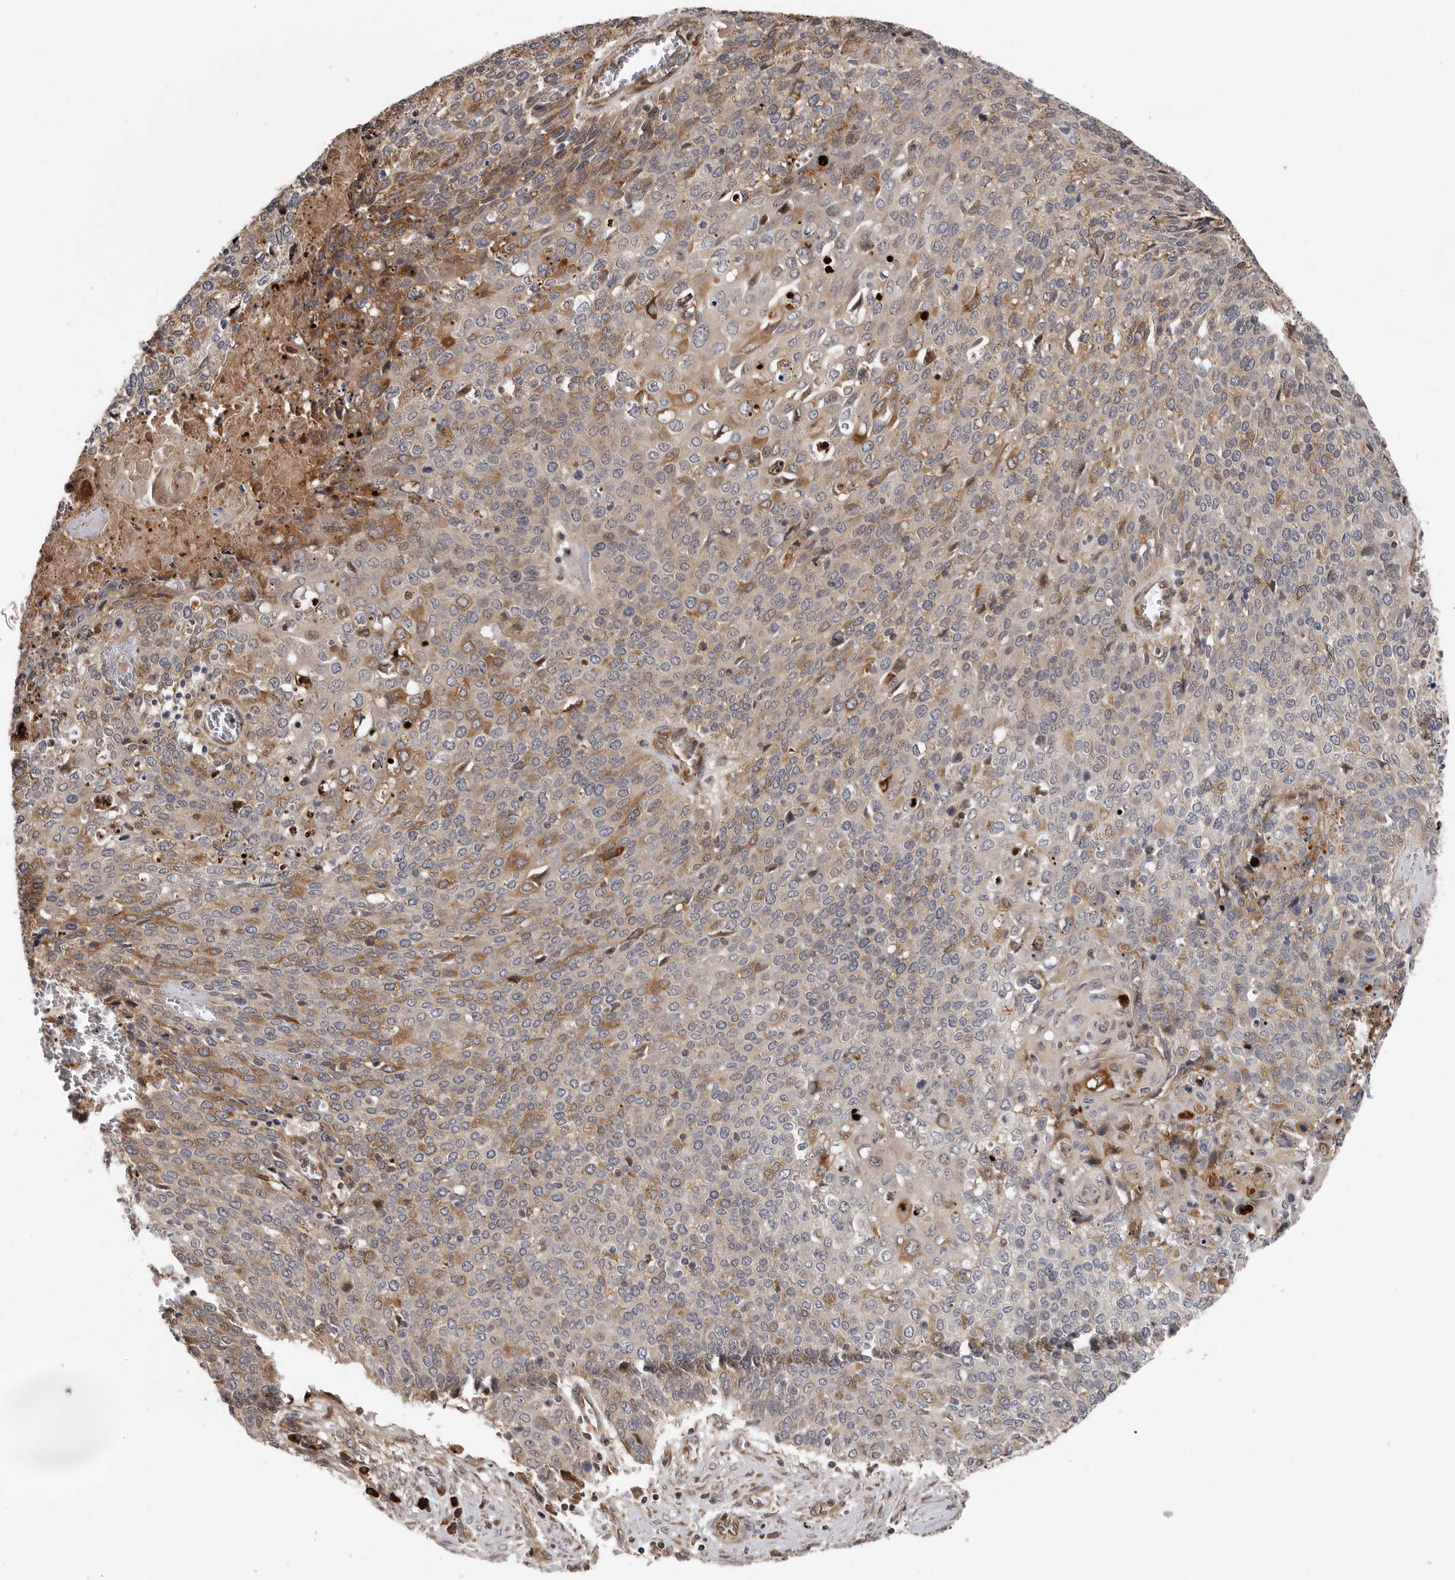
{"staining": {"intensity": "moderate", "quantity": "<25%", "location": "cytoplasmic/membranous"}, "tissue": "cervical cancer", "cell_type": "Tumor cells", "image_type": "cancer", "snomed": [{"axis": "morphology", "description": "Squamous cell carcinoma, NOS"}, {"axis": "topography", "description": "Cervix"}], "caption": "Immunohistochemical staining of human squamous cell carcinoma (cervical) reveals moderate cytoplasmic/membranous protein staining in about <25% of tumor cells.", "gene": "RNF157", "patient": {"sex": "female", "age": 39}}